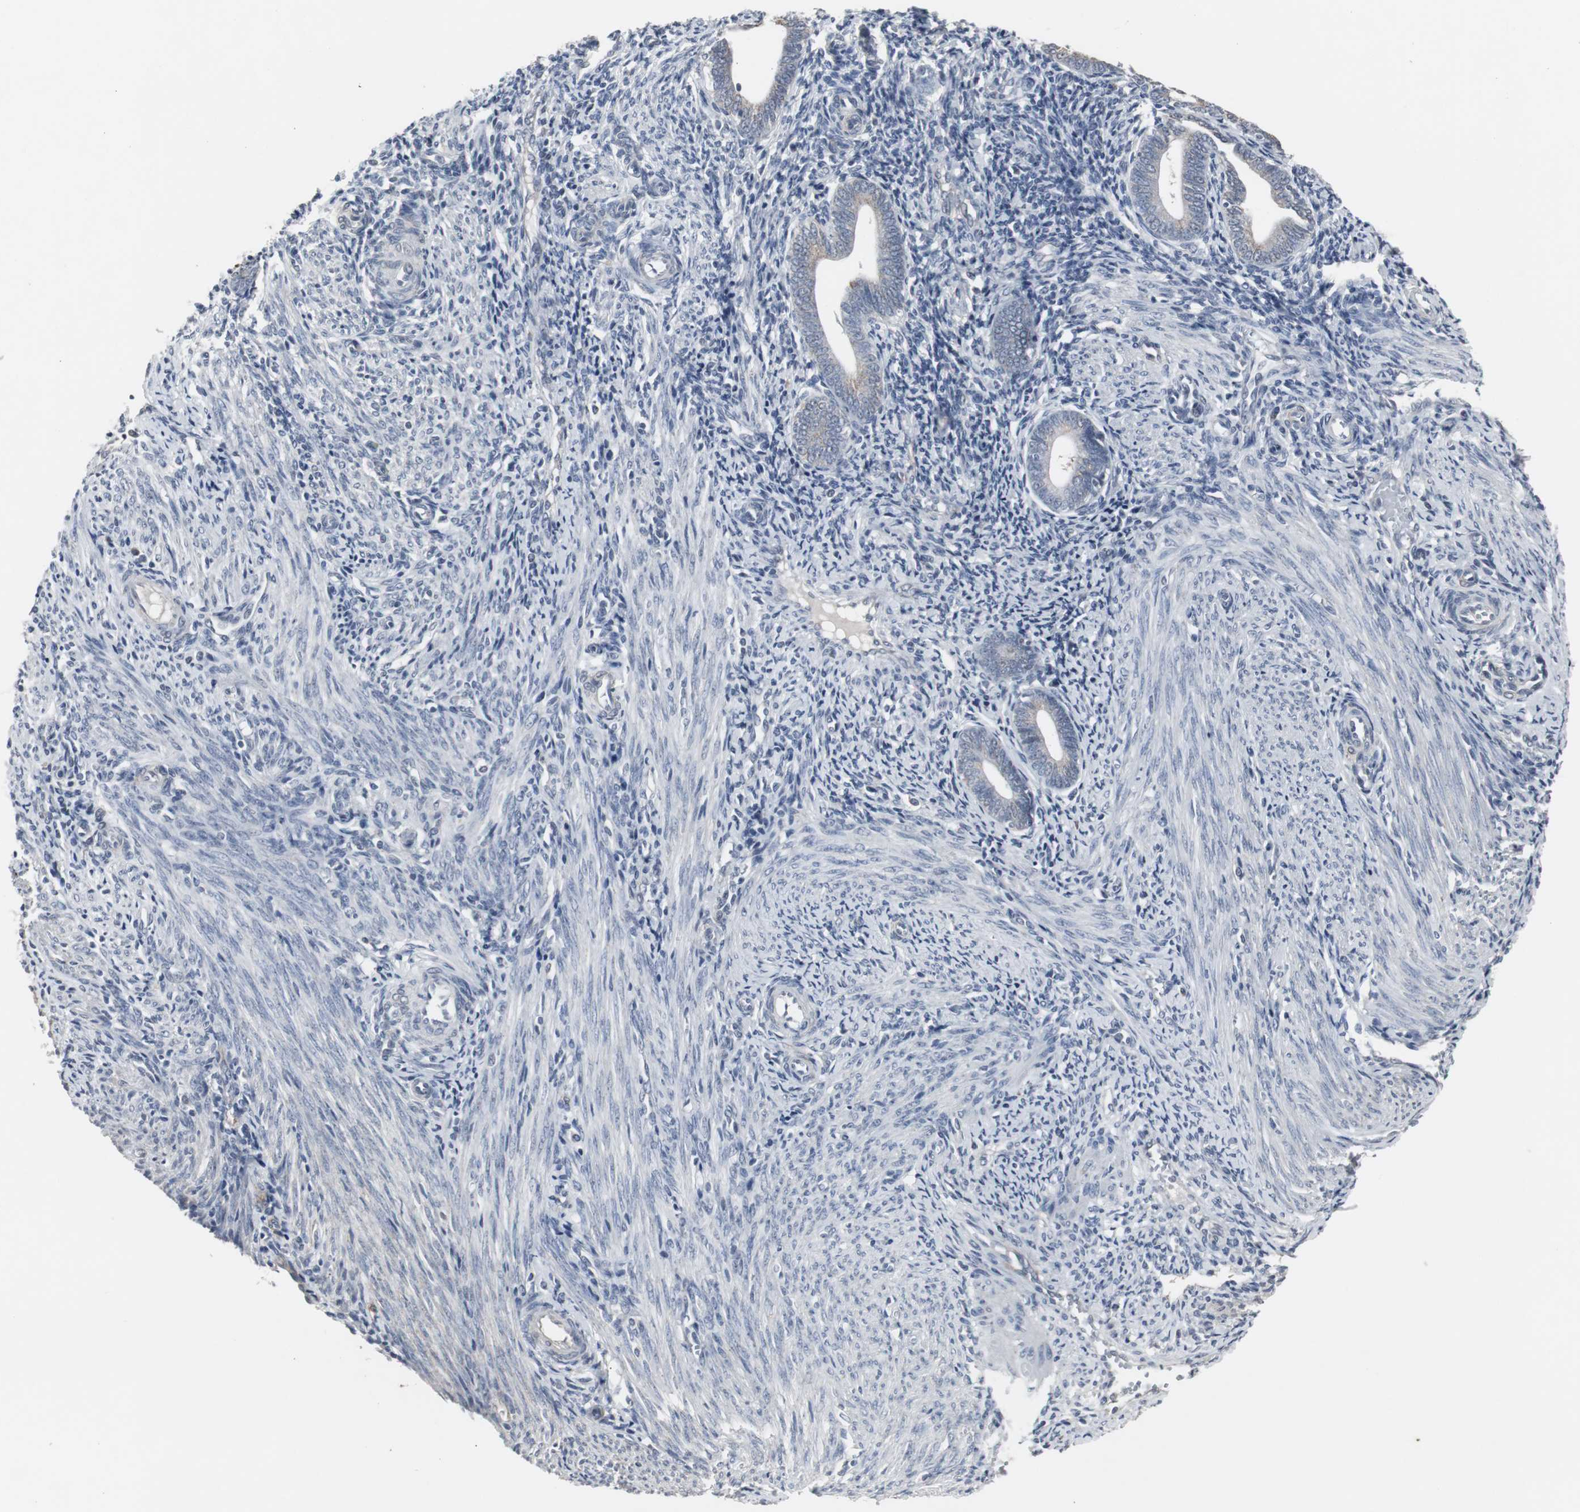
{"staining": {"intensity": "negative", "quantity": "none", "location": "none"}, "tissue": "endometrium", "cell_type": "Cells in endometrial stroma", "image_type": "normal", "snomed": [{"axis": "morphology", "description": "Normal tissue, NOS"}, {"axis": "topography", "description": "Uterus"}, {"axis": "topography", "description": "Endometrium"}], "caption": "There is no significant staining in cells in endometrial stroma of endometrium. (DAB (3,3'-diaminobenzidine) immunohistochemistry visualized using brightfield microscopy, high magnification).", "gene": "ACAA1", "patient": {"sex": "female", "age": 33}}